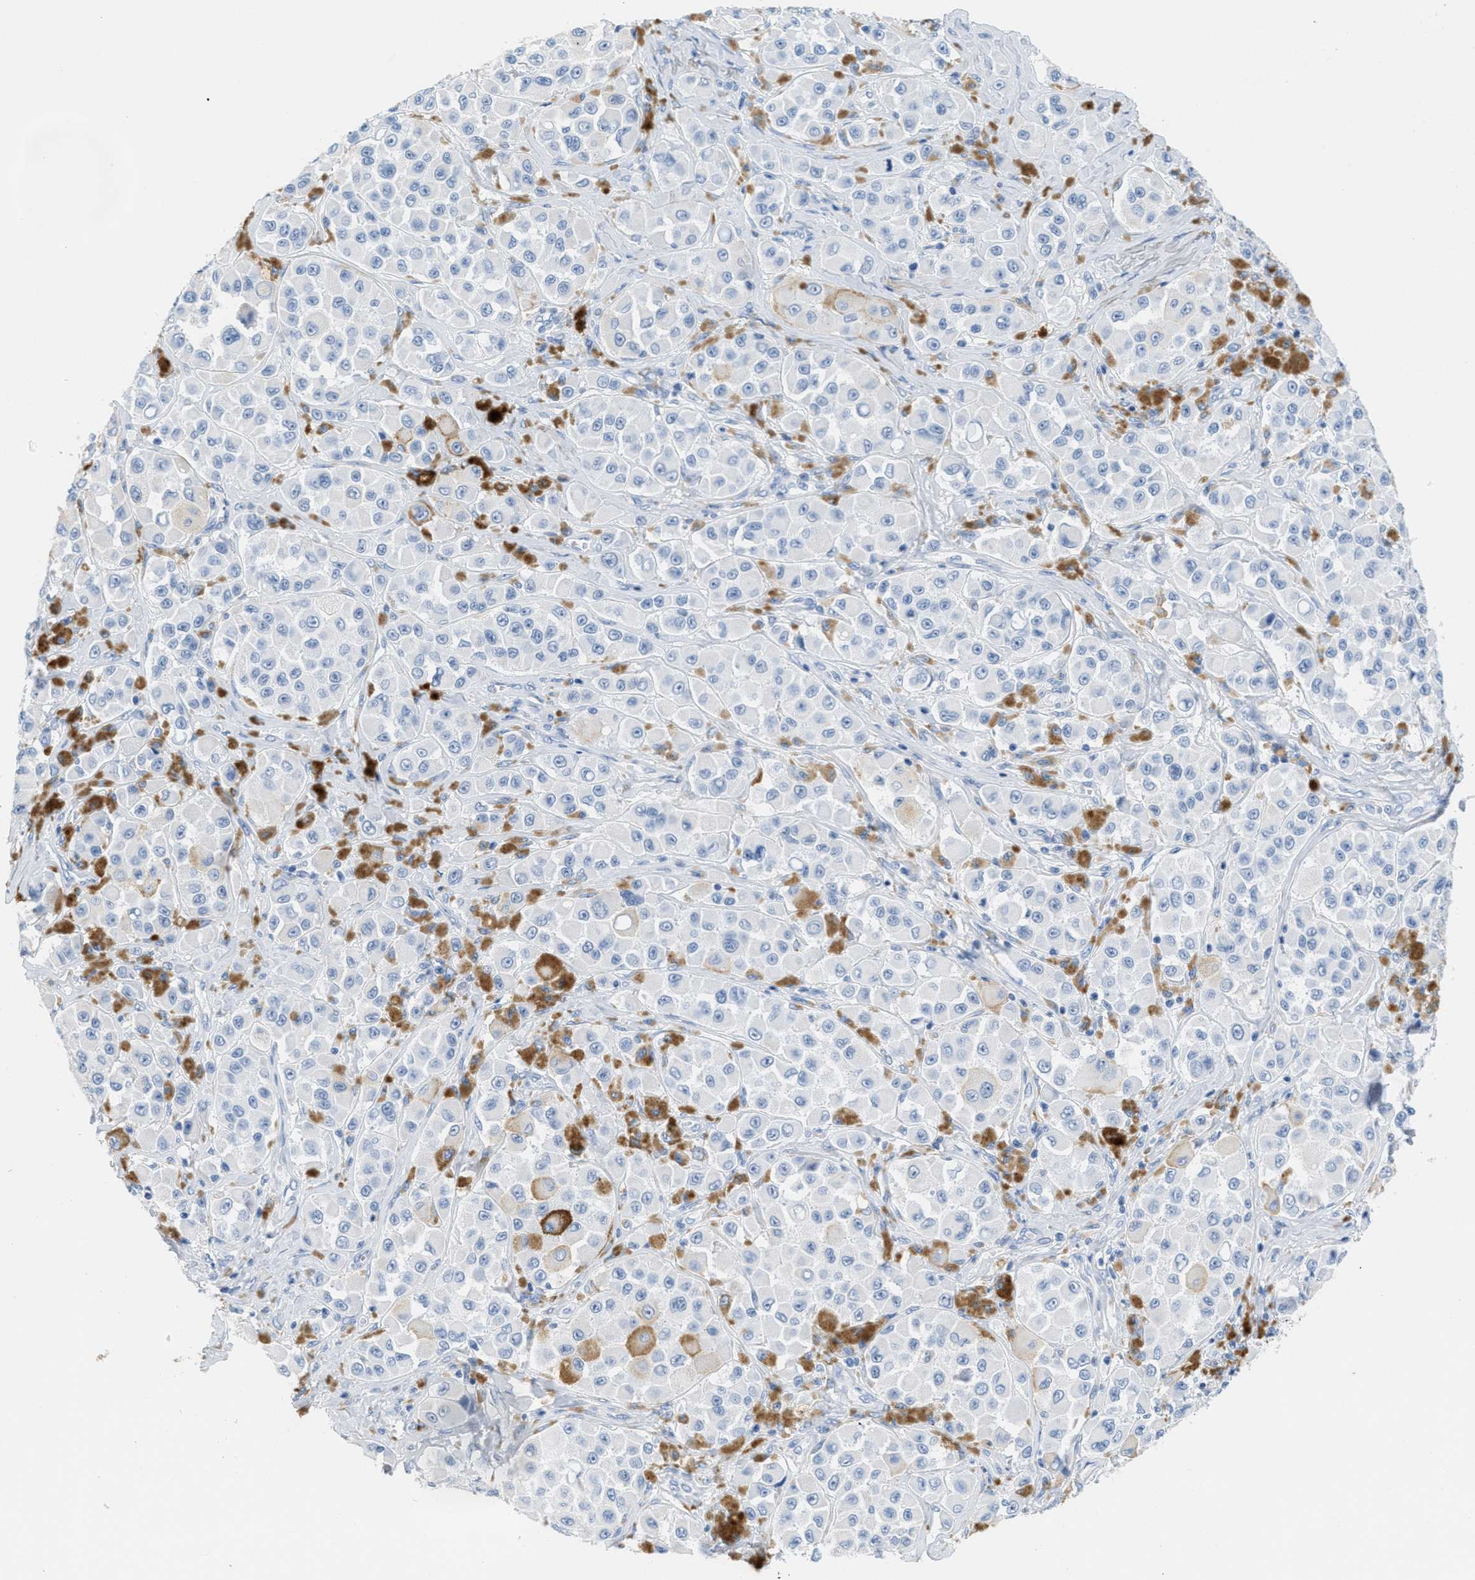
{"staining": {"intensity": "negative", "quantity": "none", "location": "none"}, "tissue": "melanoma", "cell_type": "Tumor cells", "image_type": "cancer", "snomed": [{"axis": "morphology", "description": "Malignant melanoma, NOS"}, {"axis": "topography", "description": "Skin"}], "caption": "The micrograph exhibits no staining of tumor cells in melanoma. (DAB (3,3'-diaminobenzidine) immunohistochemistry visualized using brightfield microscopy, high magnification).", "gene": "GPM6A", "patient": {"sex": "female", "age": 55}}